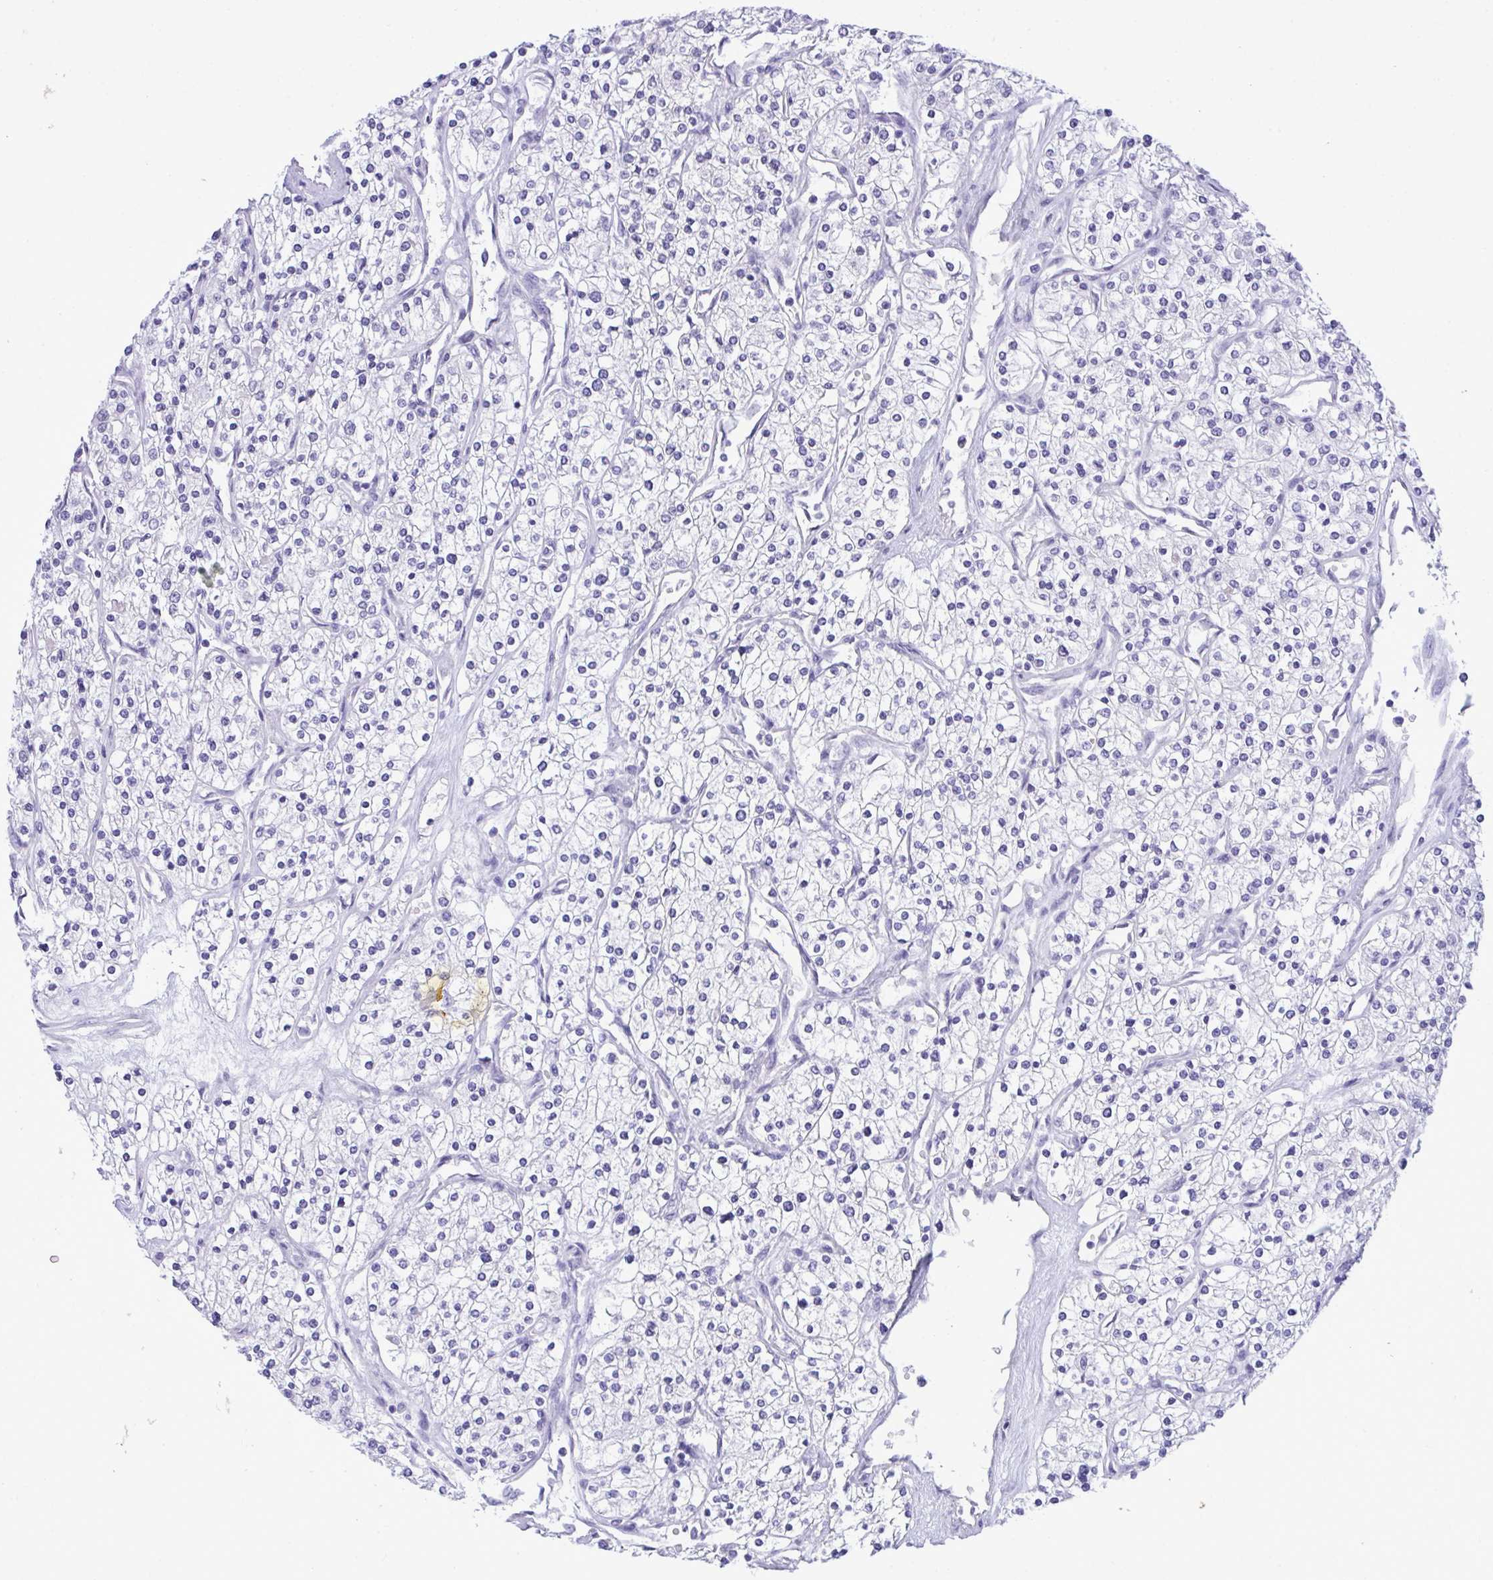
{"staining": {"intensity": "negative", "quantity": "none", "location": "none"}, "tissue": "renal cancer", "cell_type": "Tumor cells", "image_type": "cancer", "snomed": [{"axis": "morphology", "description": "Adenocarcinoma, NOS"}, {"axis": "topography", "description": "Kidney"}], "caption": "Tumor cells show no significant protein staining in adenocarcinoma (renal).", "gene": "TEAD4", "patient": {"sex": "male", "age": 80}}